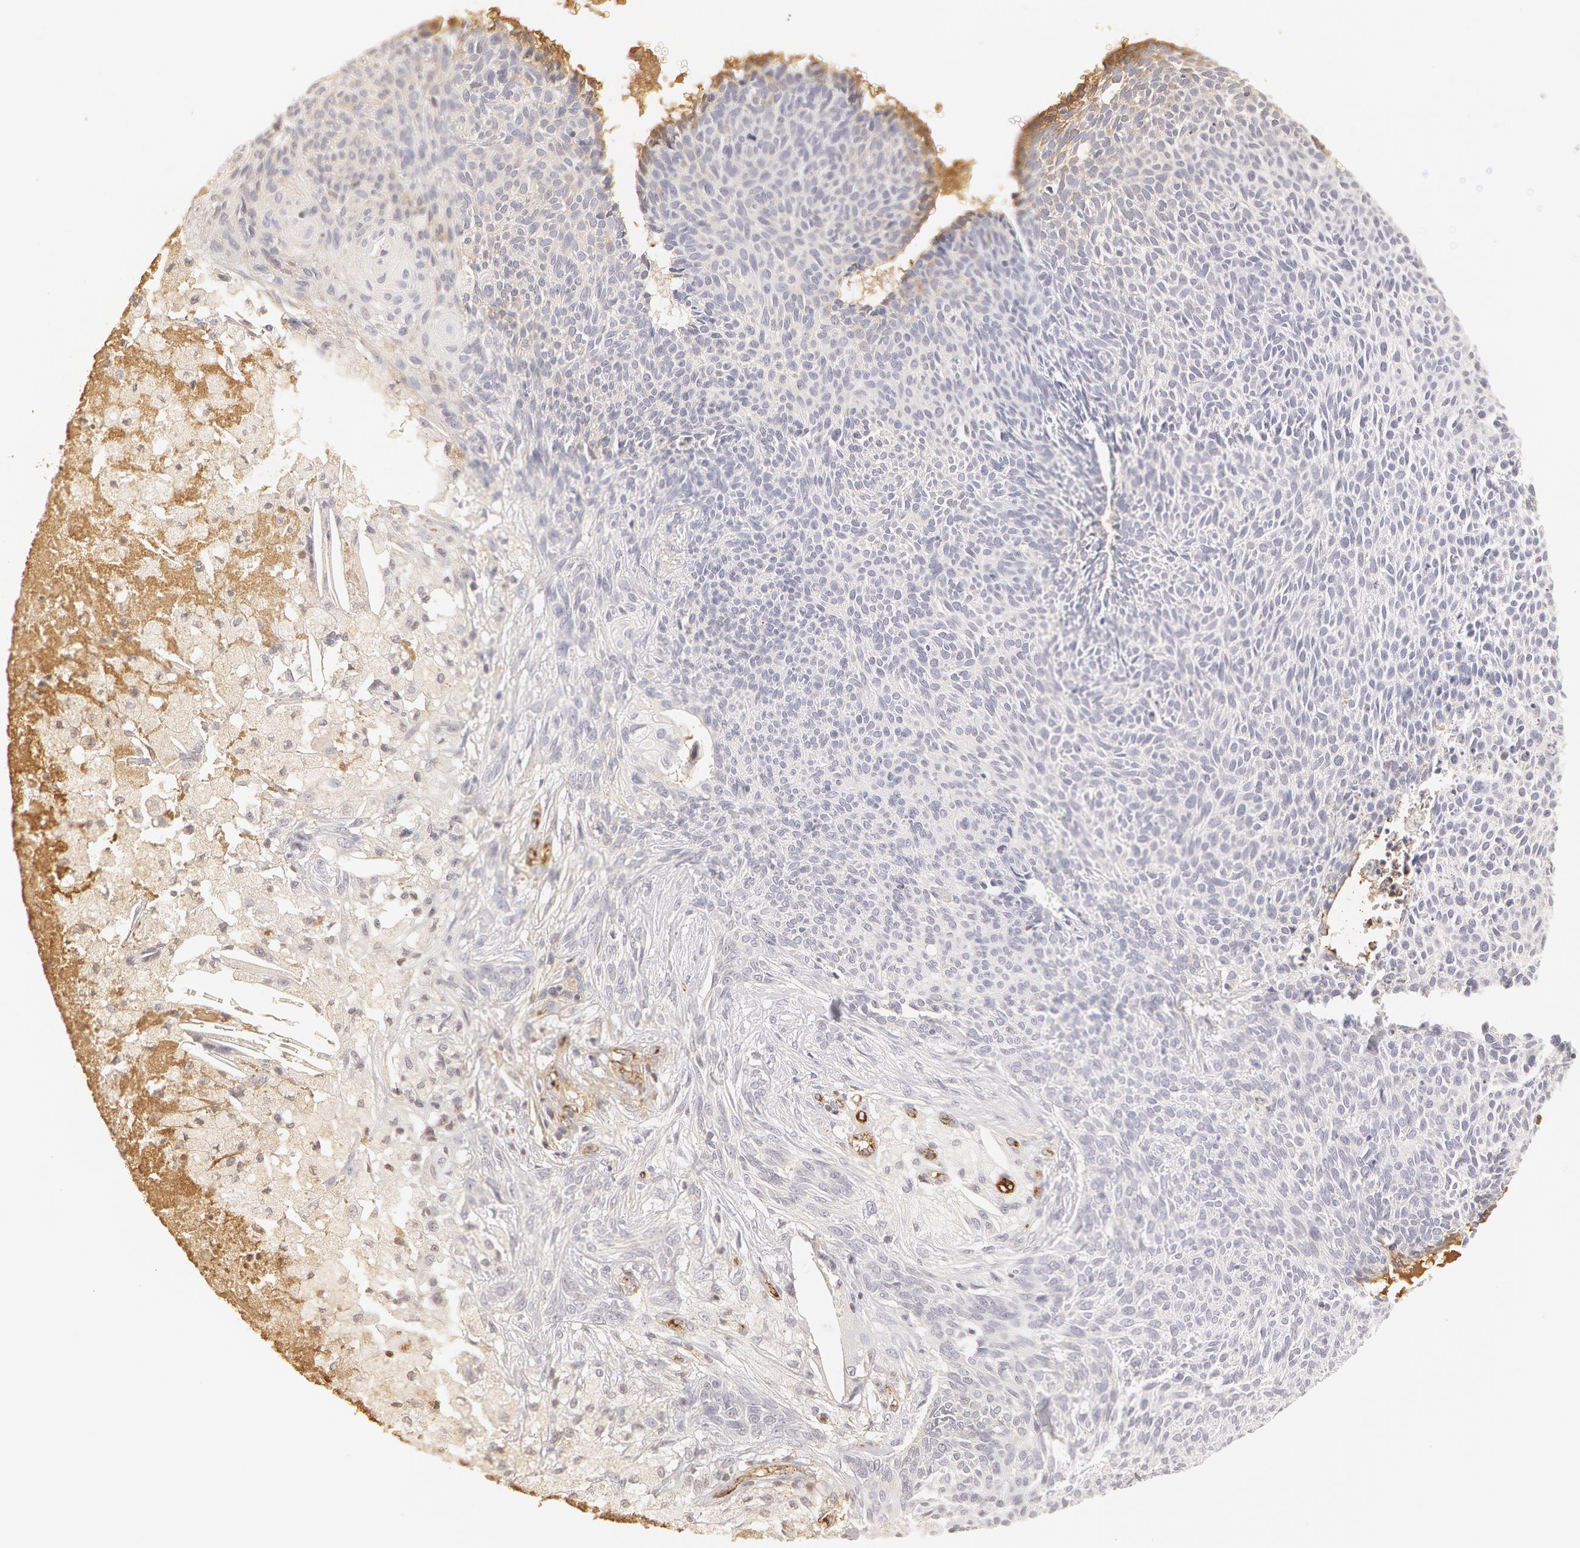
{"staining": {"intensity": "negative", "quantity": "none", "location": "none"}, "tissue": "skin cancer", "cell_type": "Tumor cells", "image_type": "cancer", "snomed": [{"axis": "morphology", "description": "Basal cell carcinoma"}, {"axis": "topography", "description": "Skin"}], "caption": "The image reveals no significant staining in tumor cells of skin basal cell carcinoma.", "gene": "VWF", "patient": {"sex": "male", "age": 84}}